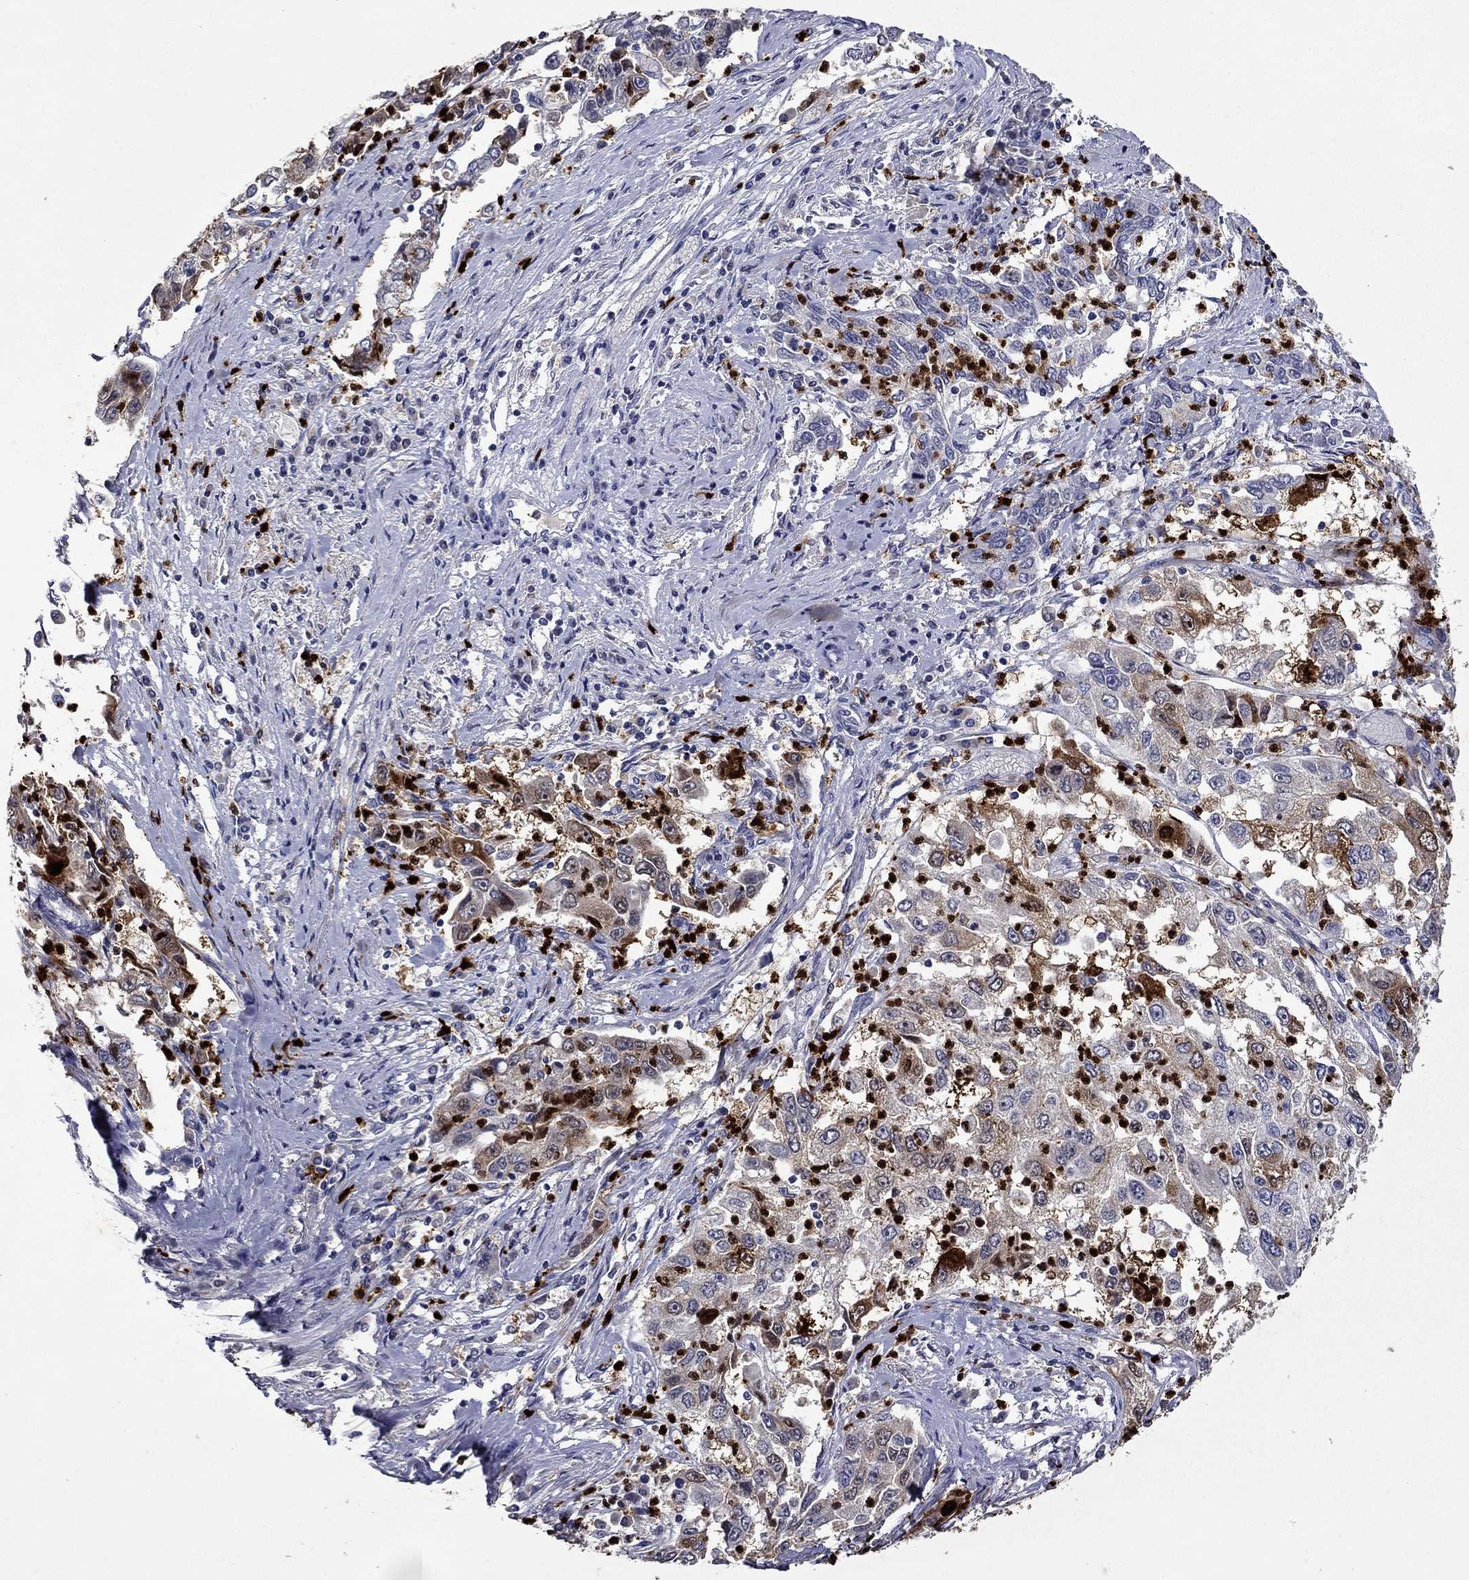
{"staining": {"intensity": "strong", "quantity": "<25%", "location": "cytoplasmic/membranous,nuclear"}, "tissue": "cervical cancer", "cell_type": "Tumor cells", "image_type": "cancer", "snomed": [{"axis": "morphology", "description": "Squamous cell carcinoma, NOS"}, {"axis": "topography", "description": "Cervix"}], "caption": "Protein staining of cervical squamous cell carcinoma tissue demonstrates strong cytoplasmic/membranous and nuclear staining in approximately <25% of tumor cells. Immunohistochemistry (ihc) stains the protein in brown and the nuclei are stained blue.", "gene": "IRF5", "patient": {"sex": "female", "age": 36}}